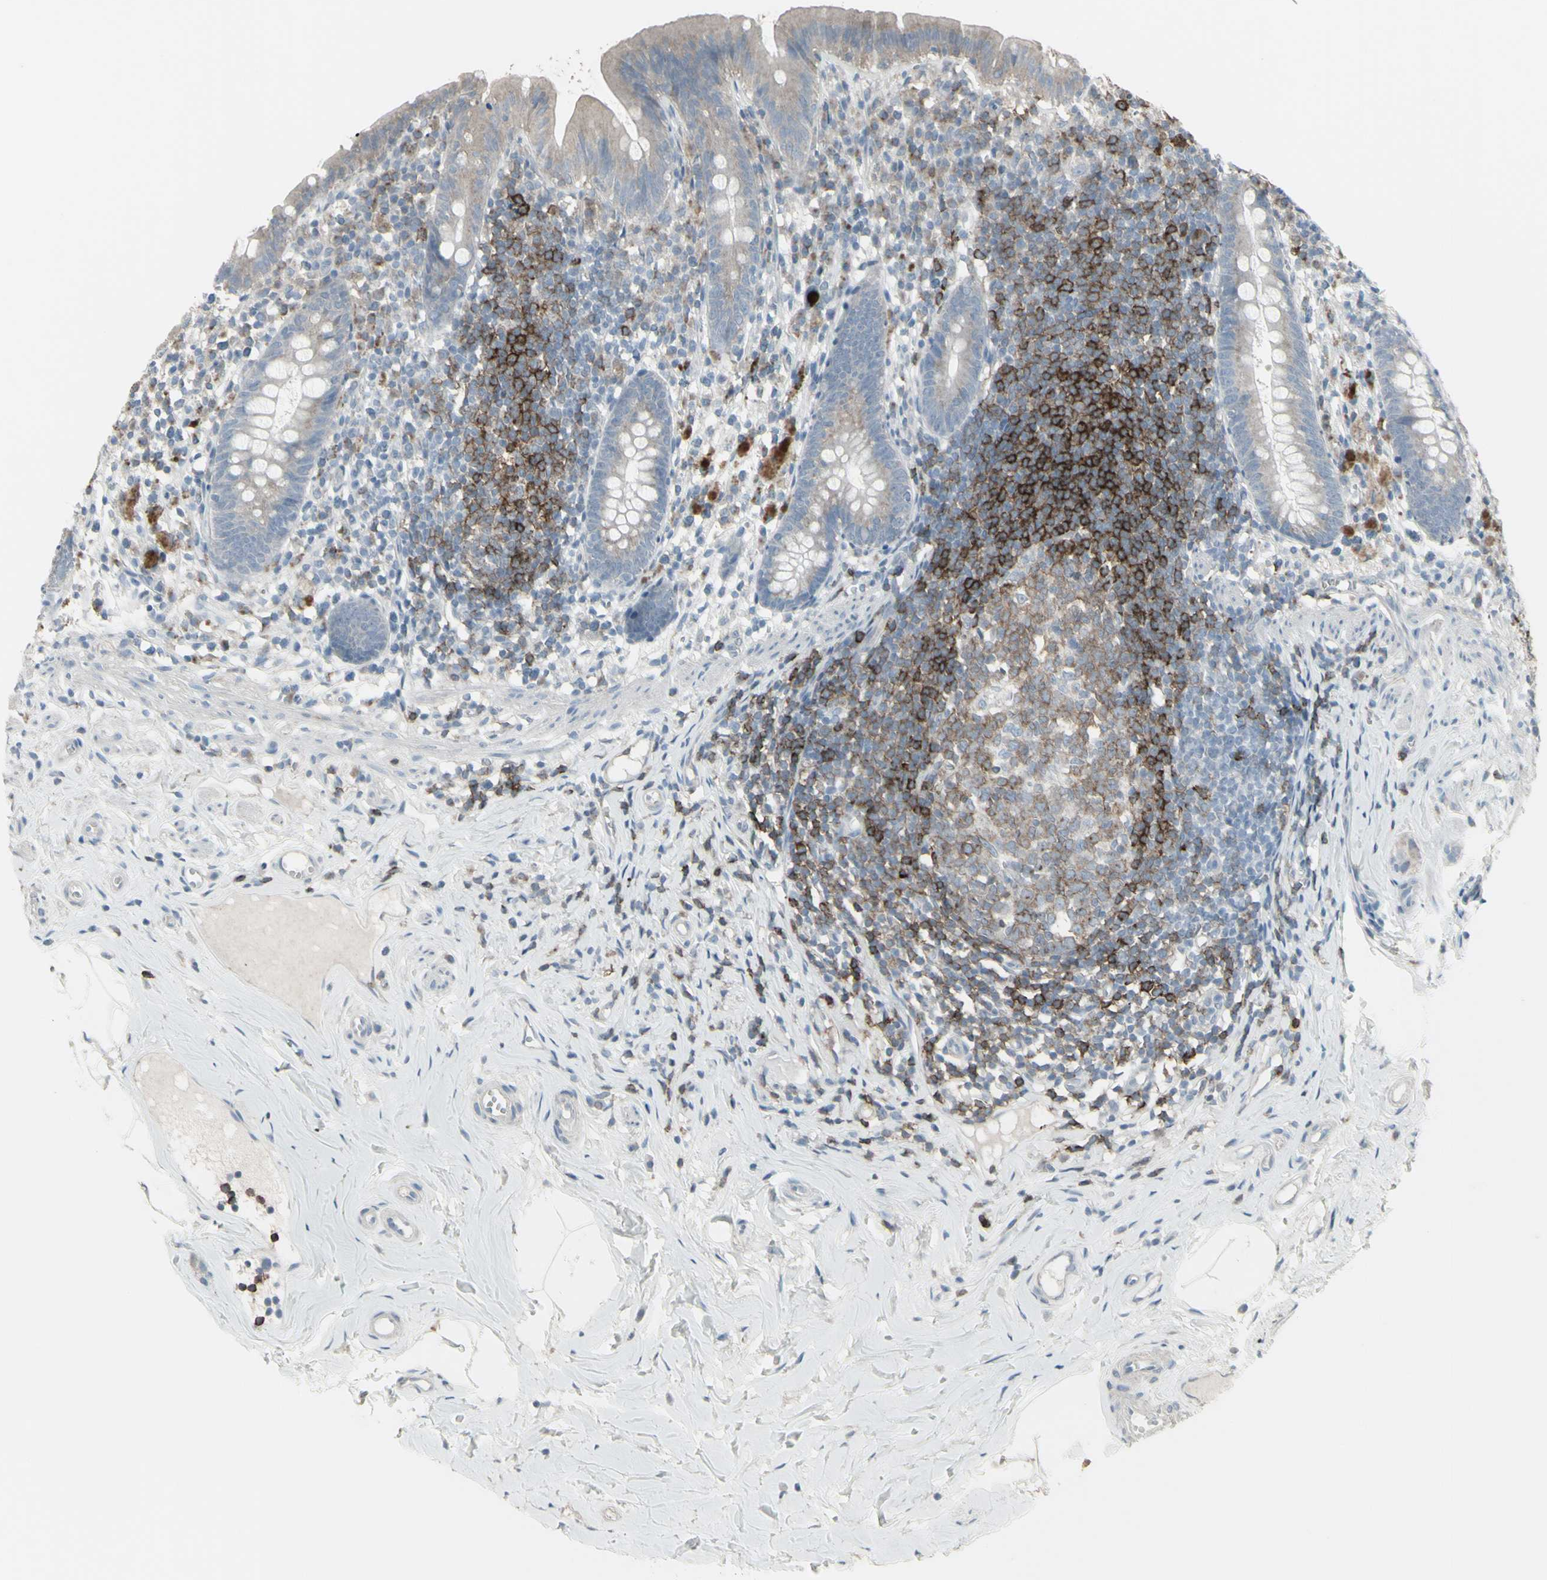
{"staining": {"intensity": "weak", "quantity": "25%-75%", "location": "cytoplasmic/membranous"}, "tissue": "appendix", "cell_type": "Glandular cells", "image_type": "normal", "snomed": [{"axis": "morphology", "description": "Normal tissue, NOS"}, {"axis": "topography", "description": "Appendix"}], "caption": "This micrograph exhibits unremarkable appendix stained with IHC to label a protein in brown. The cytoplasmic/membranous of glandular cells show weak positivity for the protein. Nuclei are counter-stained blue.", "gene": "CD79B", "patient": {"sex": "male", "age": 52}}